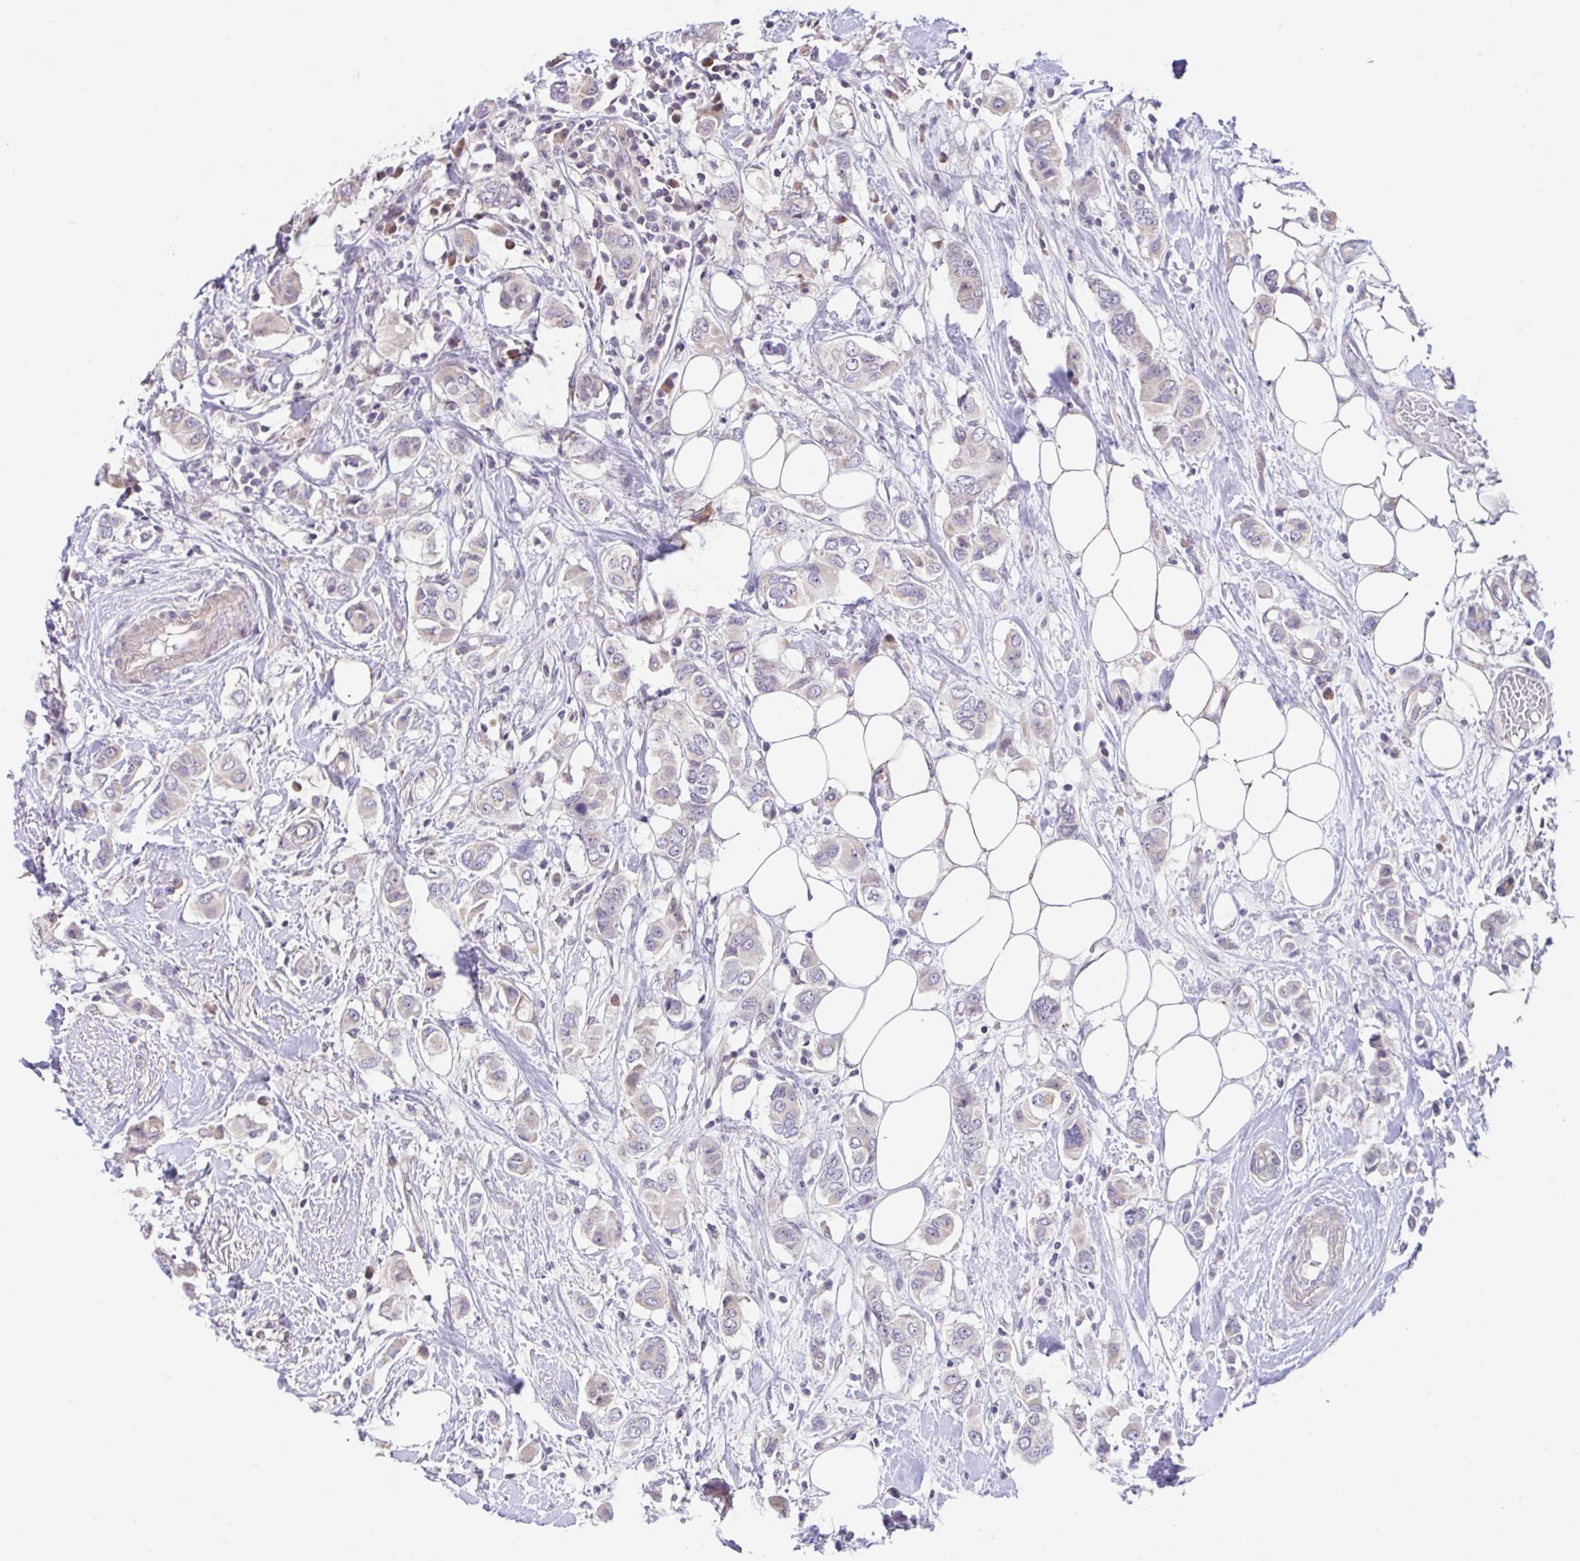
{"staining": {"intensity": "weak", "quantity": "<25%", "location": "cytoplasmic/membranous"}, "tissue": "breast cancer", "cell_type": "Tumor cells", "image_type": "cancer", "snomed": [{"axis": "morphology", "description": "Lobular carcinoma"}, {"axis": "topography", "description": "Breast"}], "caption": "Protein analysis of lobular carcinoma (breast) demonstrates no significant staining in tumor cells.", "gene": "NT5C1B", "patient": {"sex": "female", "age": 51}}